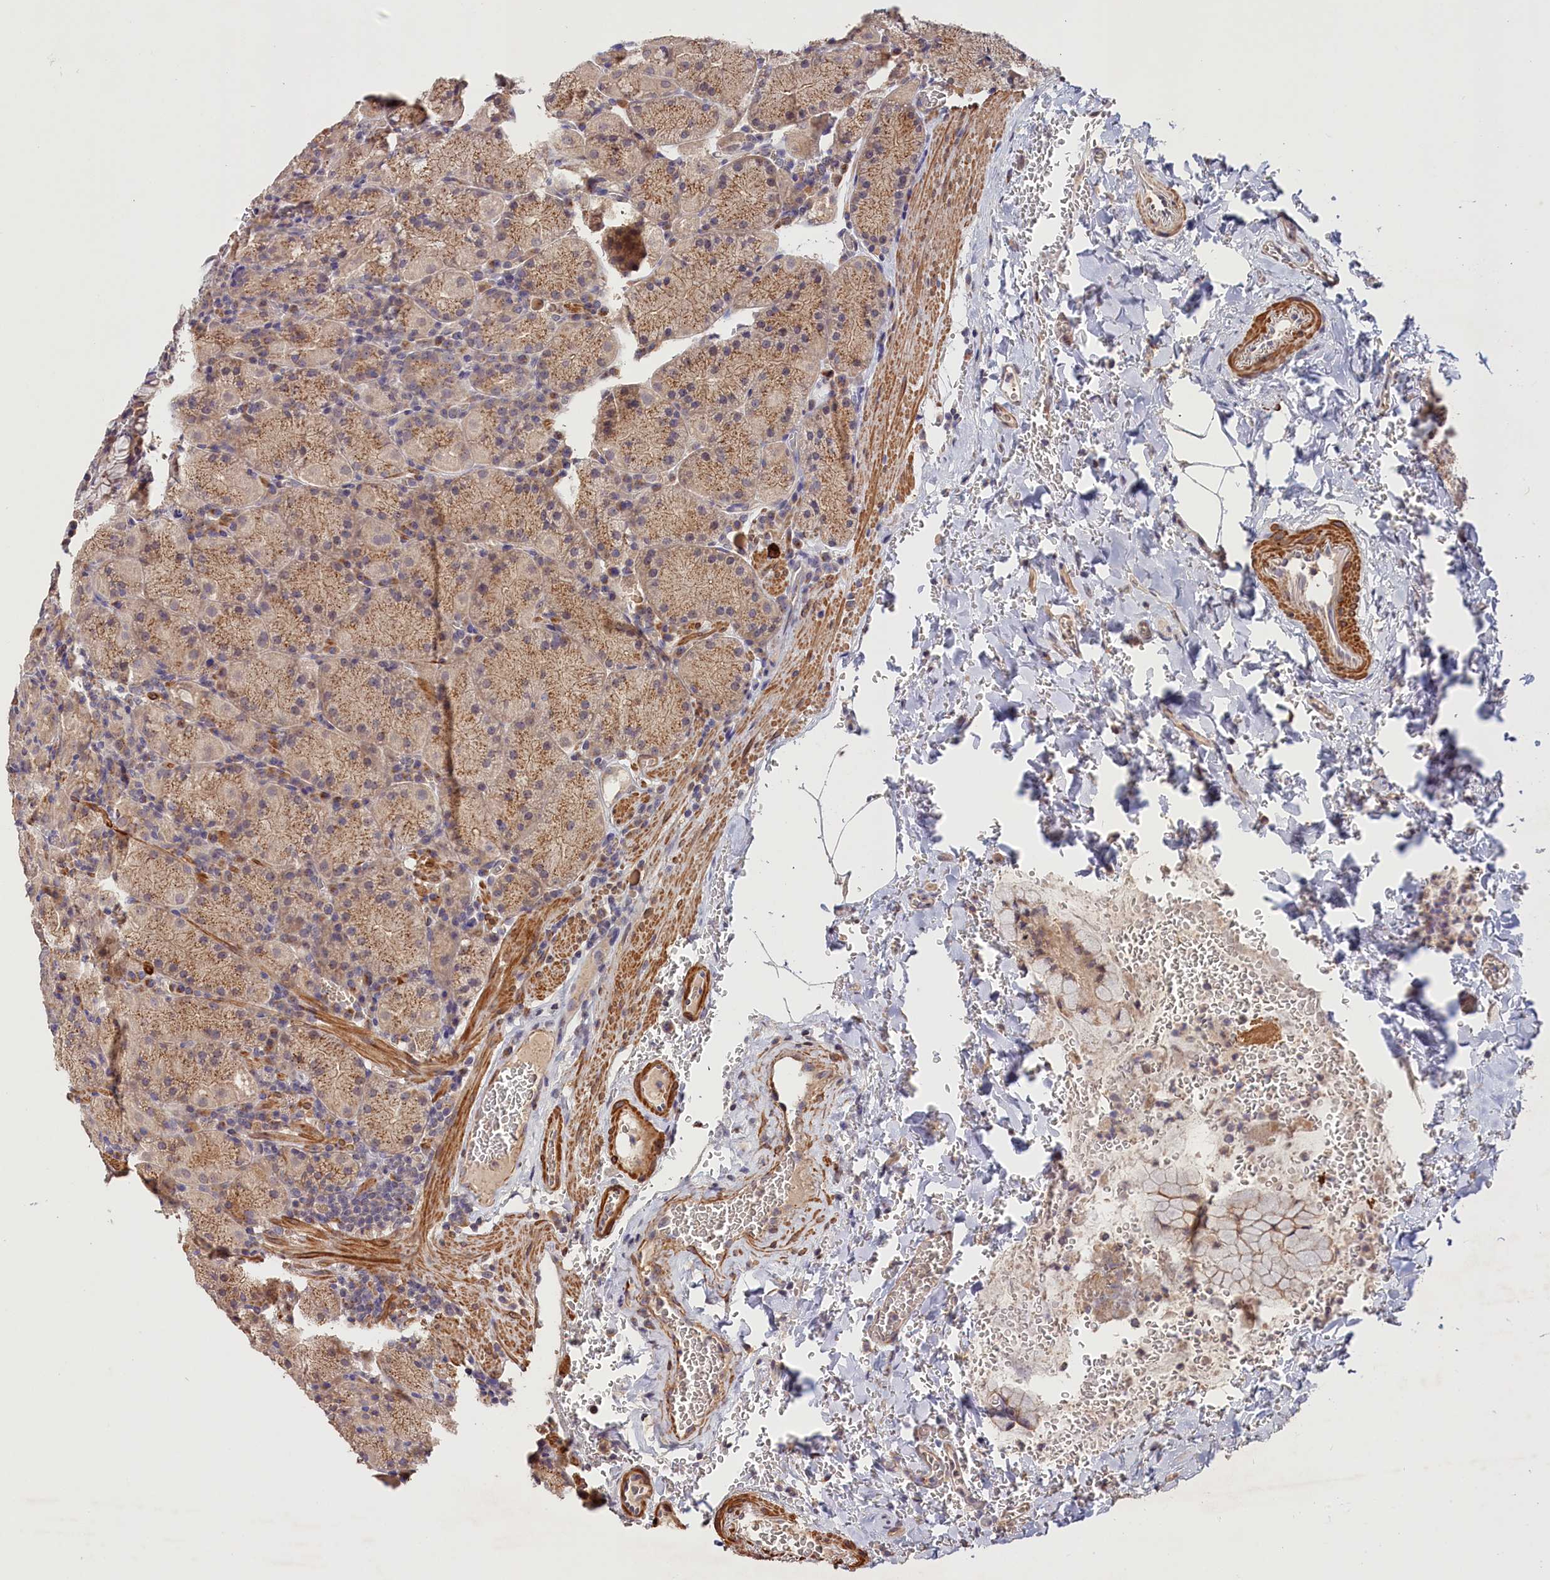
{"staining": {"intensity": "moderate", "quantity": ">75%", "location": "cytoplasmic/membranous"}, "tissue": "stomach", "cell_type": "Glandular cells", "image_type": "normal", "snomed": [{"axis": "morphology", "description": "Normal tissue, NOS"}, {"axis": "topography", "description": "Stomach, upper"}, {"axis": "topography", "description": "Stomach, lower"}], "caption": "Immunohistochemistry (IHC) histopathology image of unremarkable stomach: human stomach stained using IHC displays medium levels of moderate protein expression localized specifically in the cytoplasmic/membranous of glandular cells, appearing as a cytoplasmic/membranous brown color.", "gene": "TANGO6", "patient": {"sex": "male", "age": 80}}